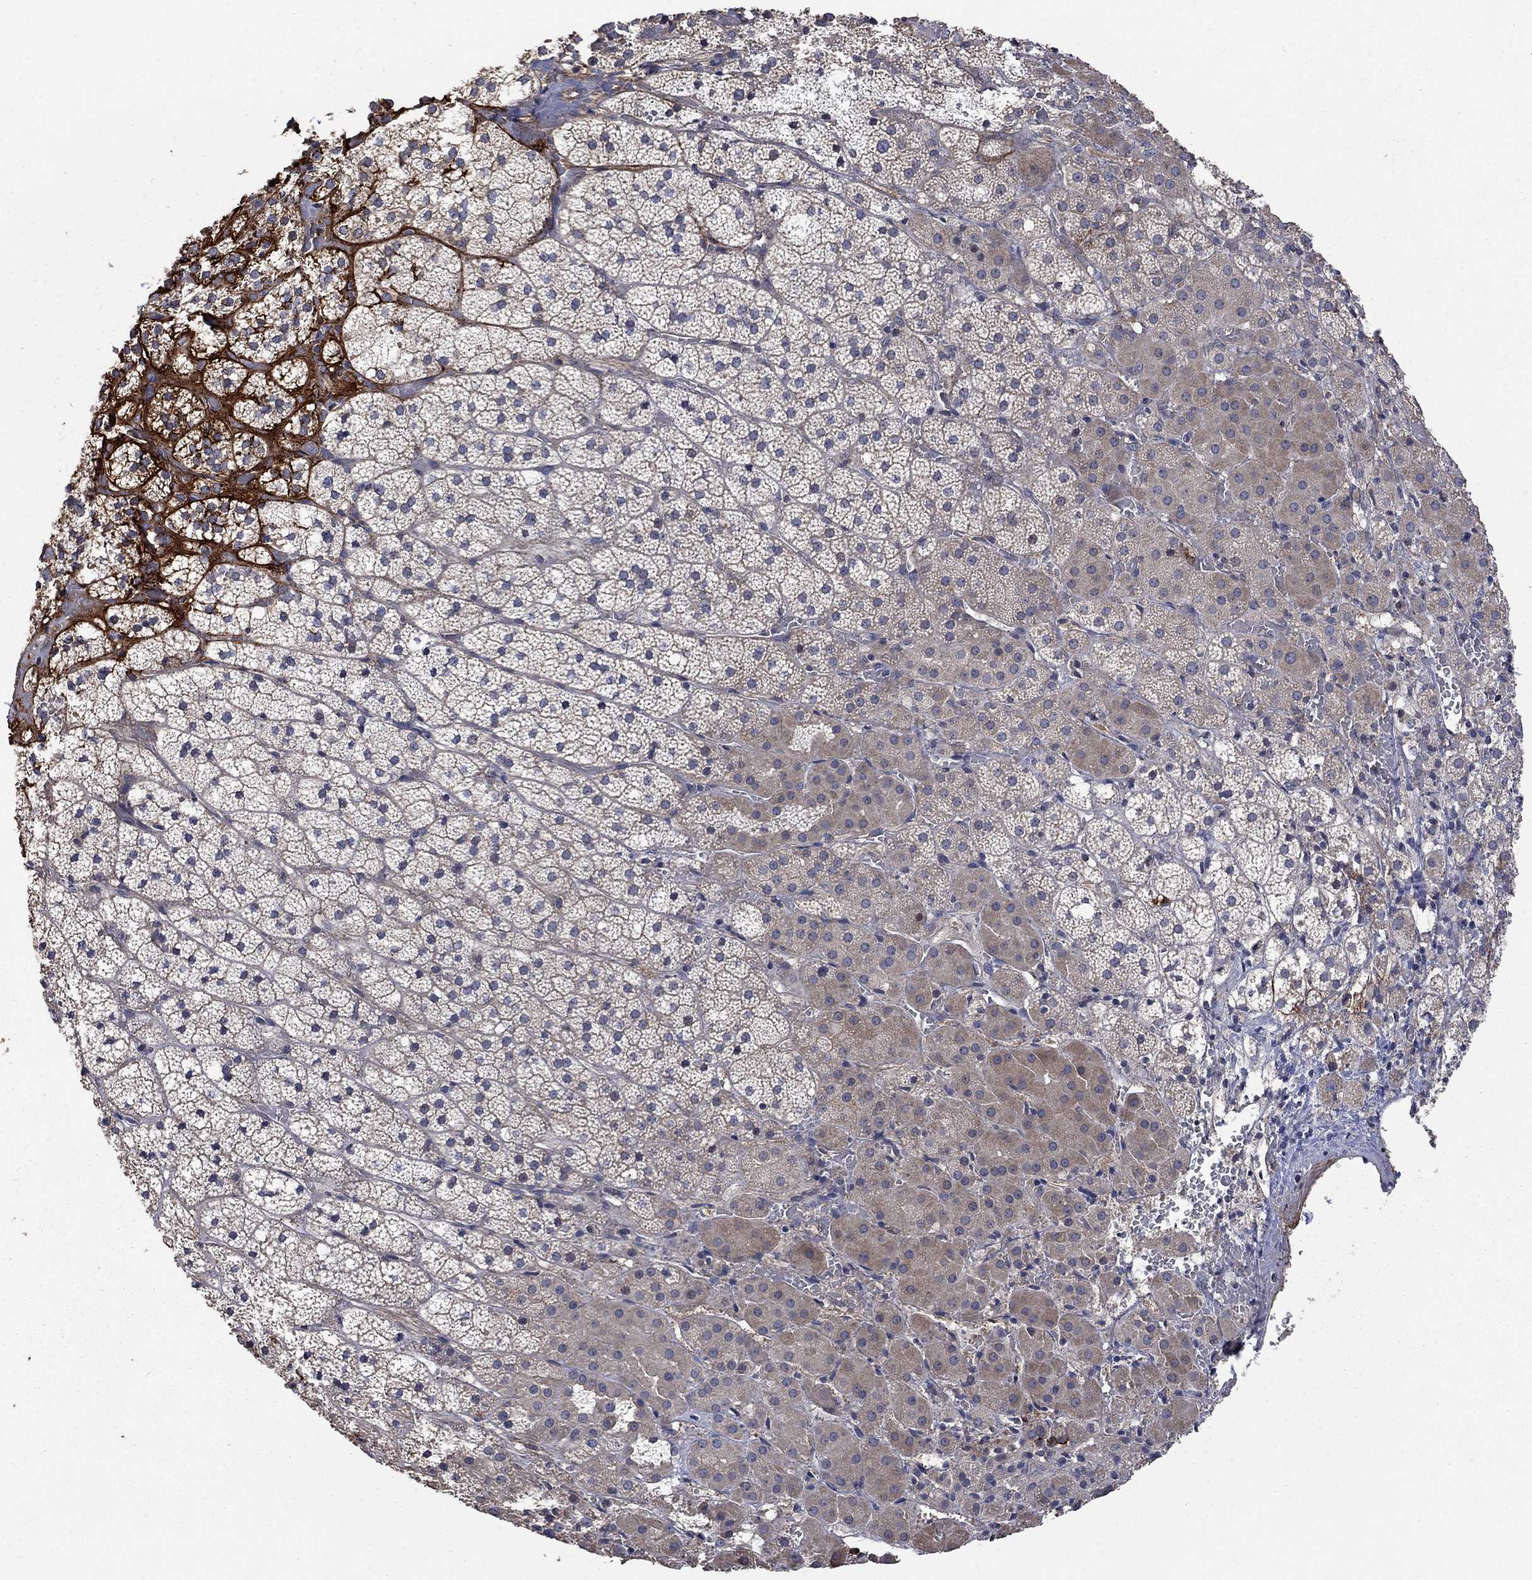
{"staining": {"intensity": "negative", "quantity": "none", "location": "none"}, "tissue": "adrenal gland", "cell_type": "Glandular cells", "image_type": "normal", "snomed": [{"axis": "morphology", "description": "Normal tissue, NOS"}, {"axis": "topography", "description": "Adrenal gland"}], "caption": "Immunohistochemistry of normal human adrenal gland displays no expression in glandular cells.", "gene": "VCAN", "patient": {"sex": "male", "age": 53}}